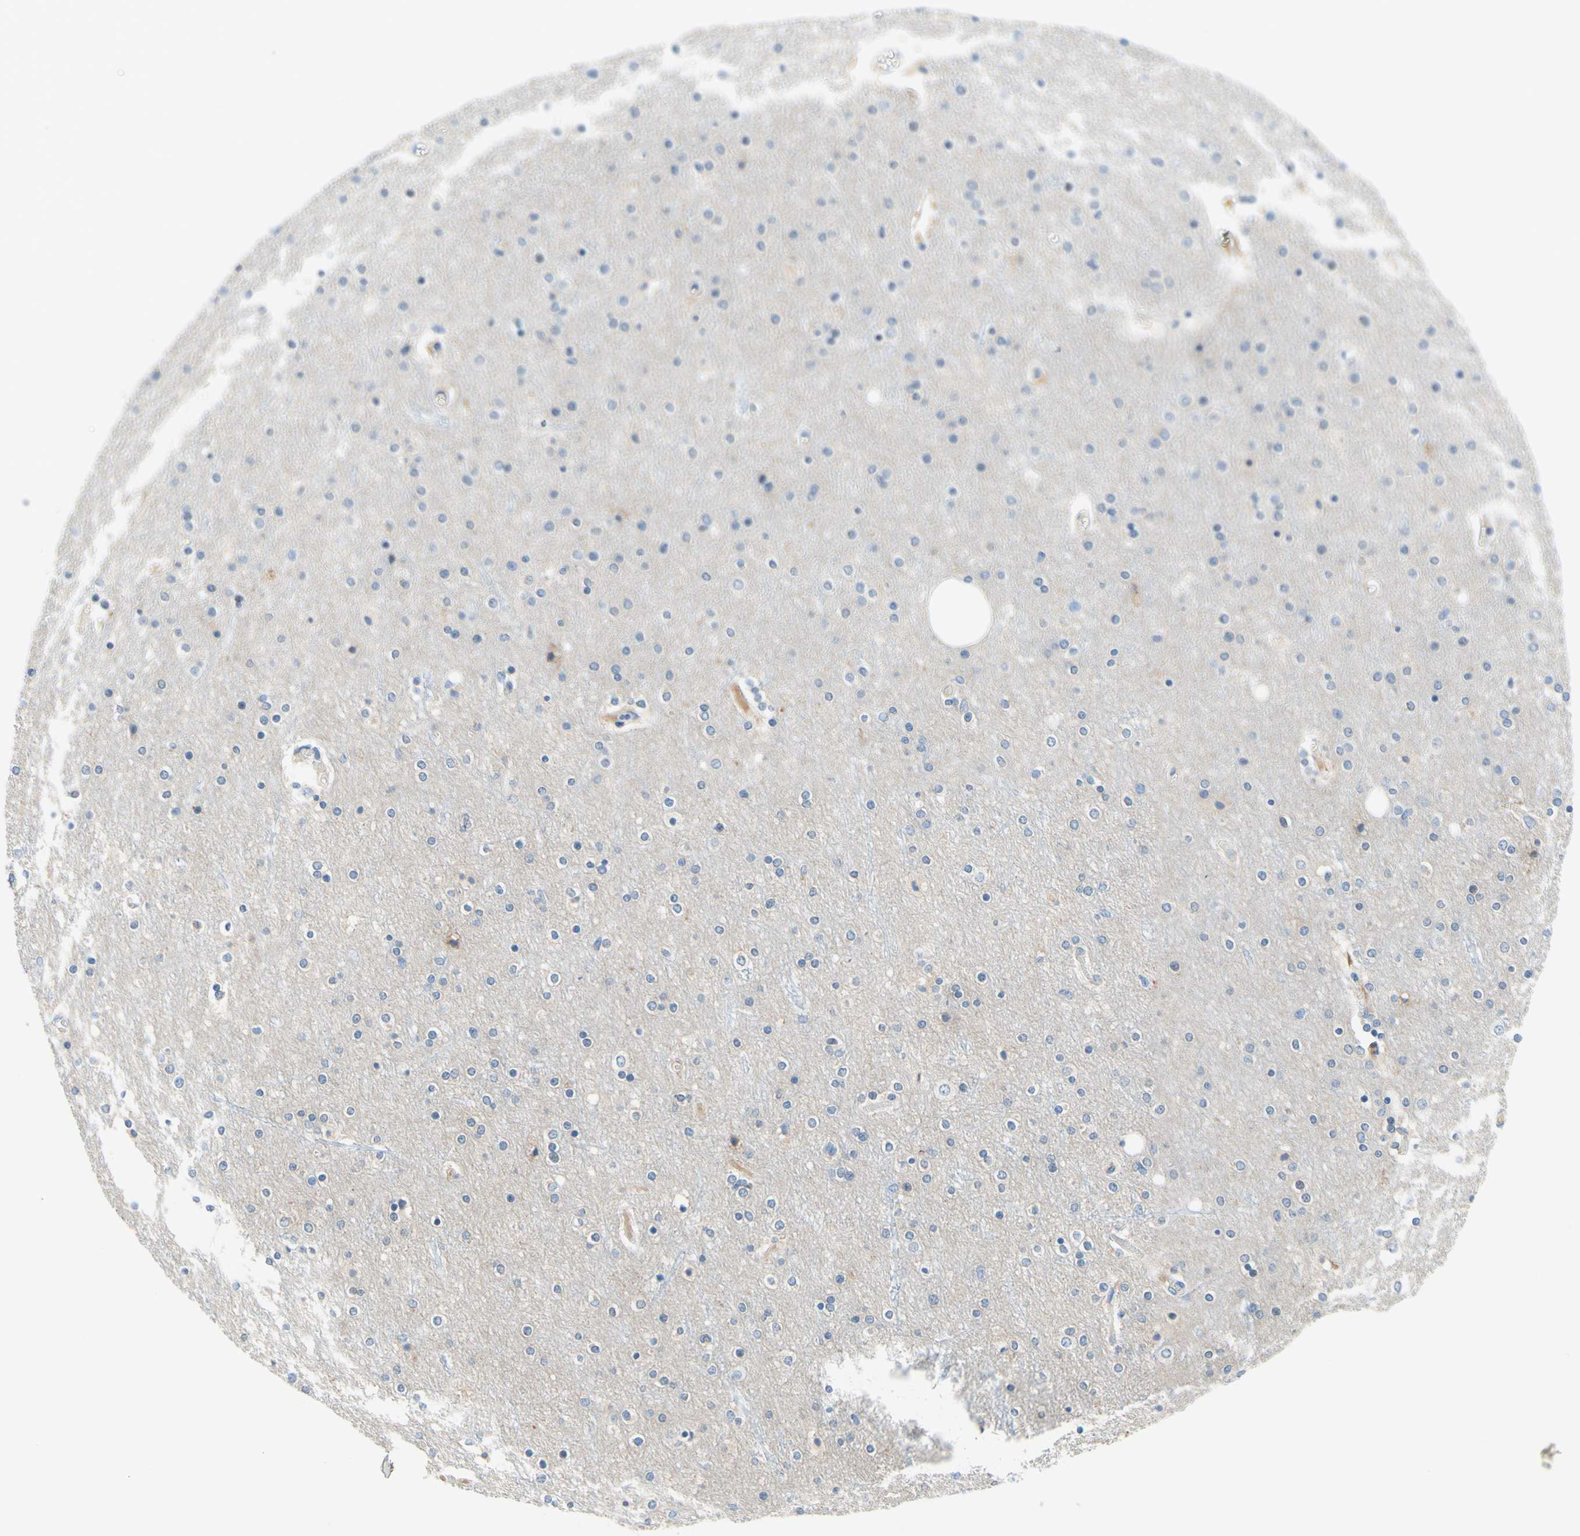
{"staining": {"intensity": "negative", "quantity": "none", "location": "none"}, "tissue": "cerebral cortex", "cell_type": "Endothelial cells", "image_type": "normal", "snomed": [{"axis": "morphology", "description": "Normal tissue, NOS"}, {"axis": "topography", "description": "Cerebral cortex"}], "caption": "Micrograph shows no significant protein staining in endothelial cells of normal cerebral cortex.", "gene": "PASD1", "patient": {"sex": "female", "age": 54}}